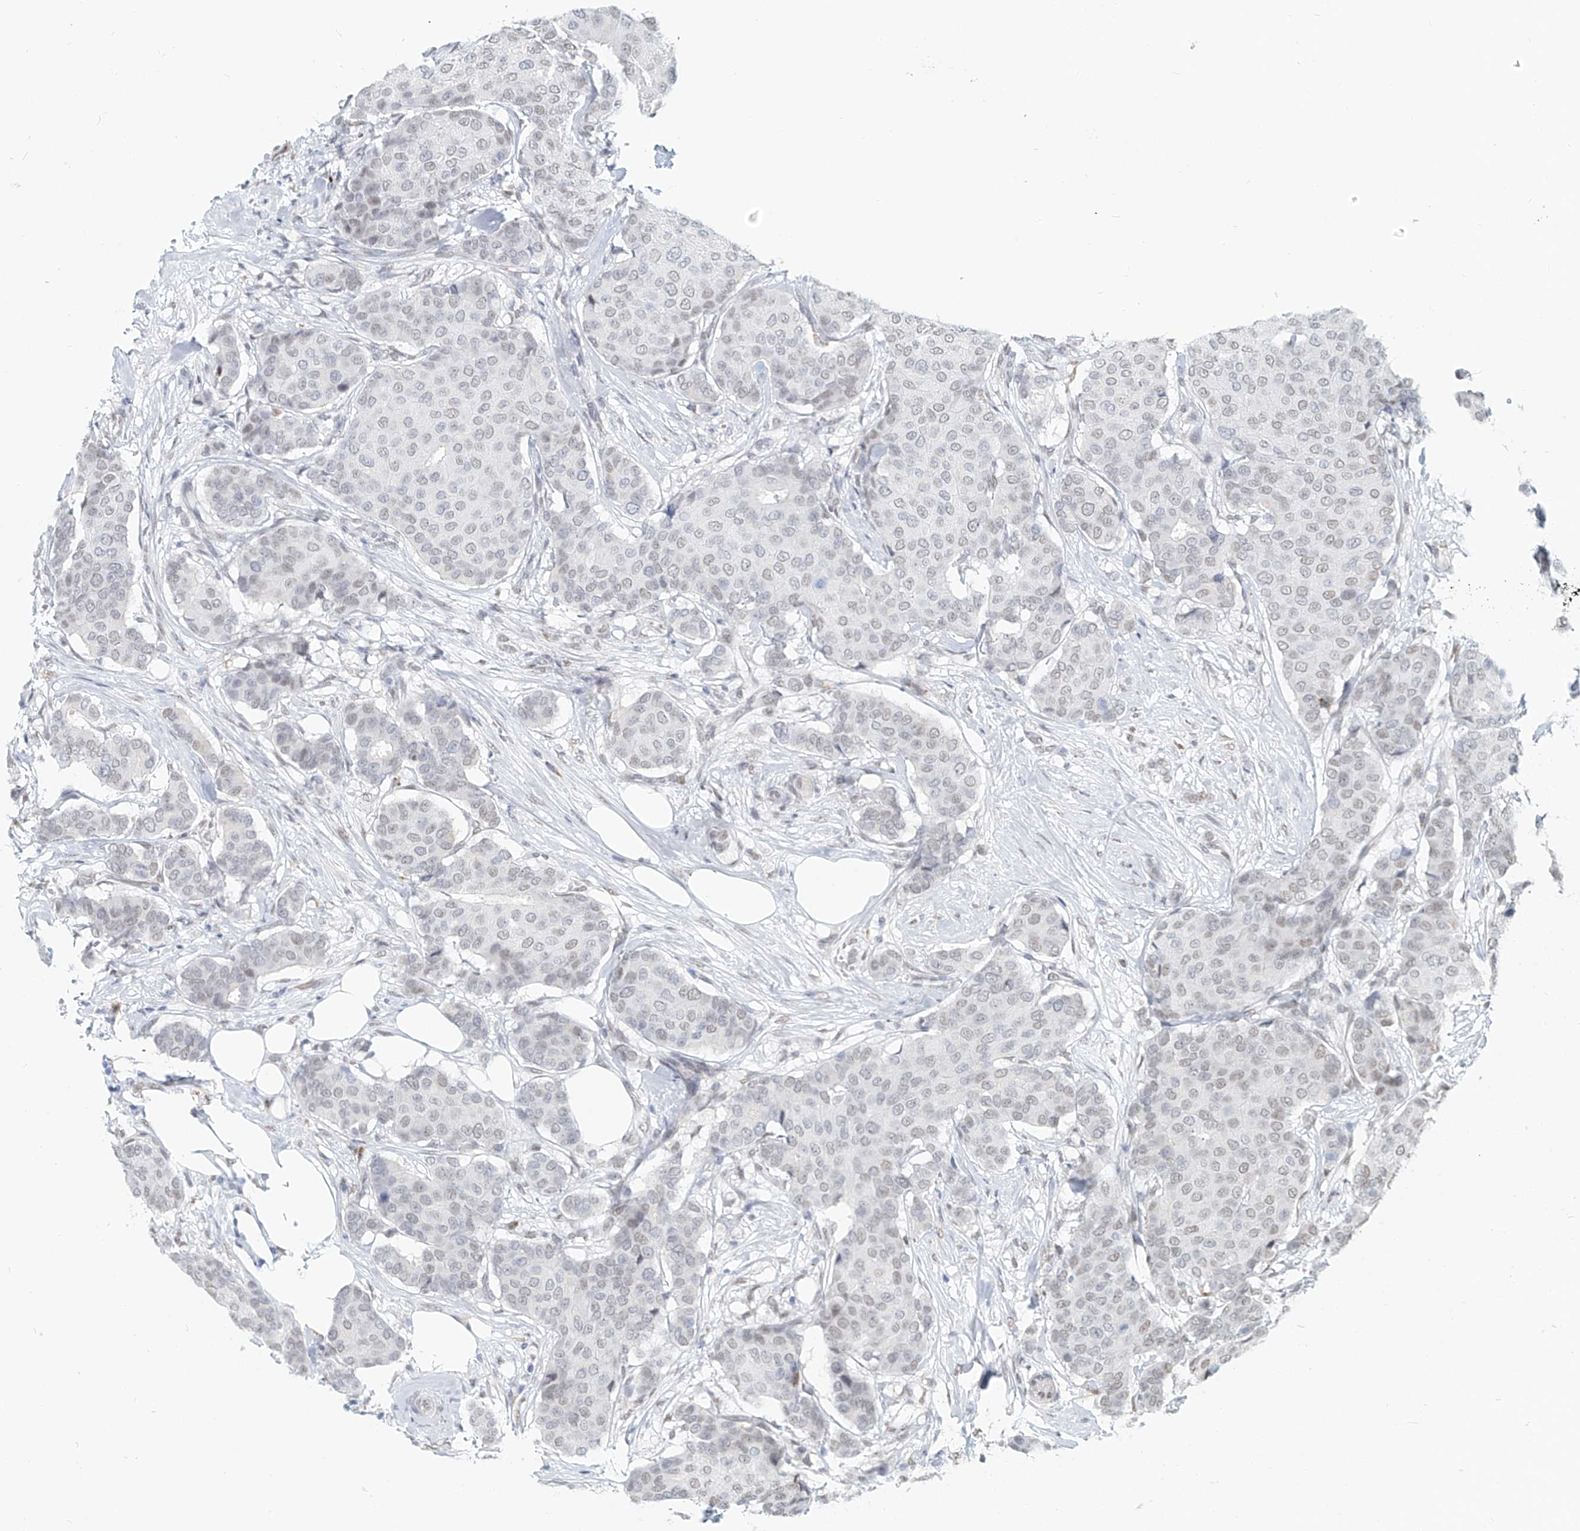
{"staining": {"intensity": "weak", "quantity": "25%-75%", "location": "nuclear"}, "tissue": "breast cancer", "cell_type": "Tumor cells", "image_type": "cancer", "snomed": [{"axis": "morphology", "description": "Duct carcinoma"}, {"axis": "topography", "description": "Breast"}], "caption": "The micrograph reveals a brown stain indicating the presence of a protein in the nuclear of tumor cells in breast cancer.", "gene": "SASH1", "patient": {"sex": "female", "age": 75}}